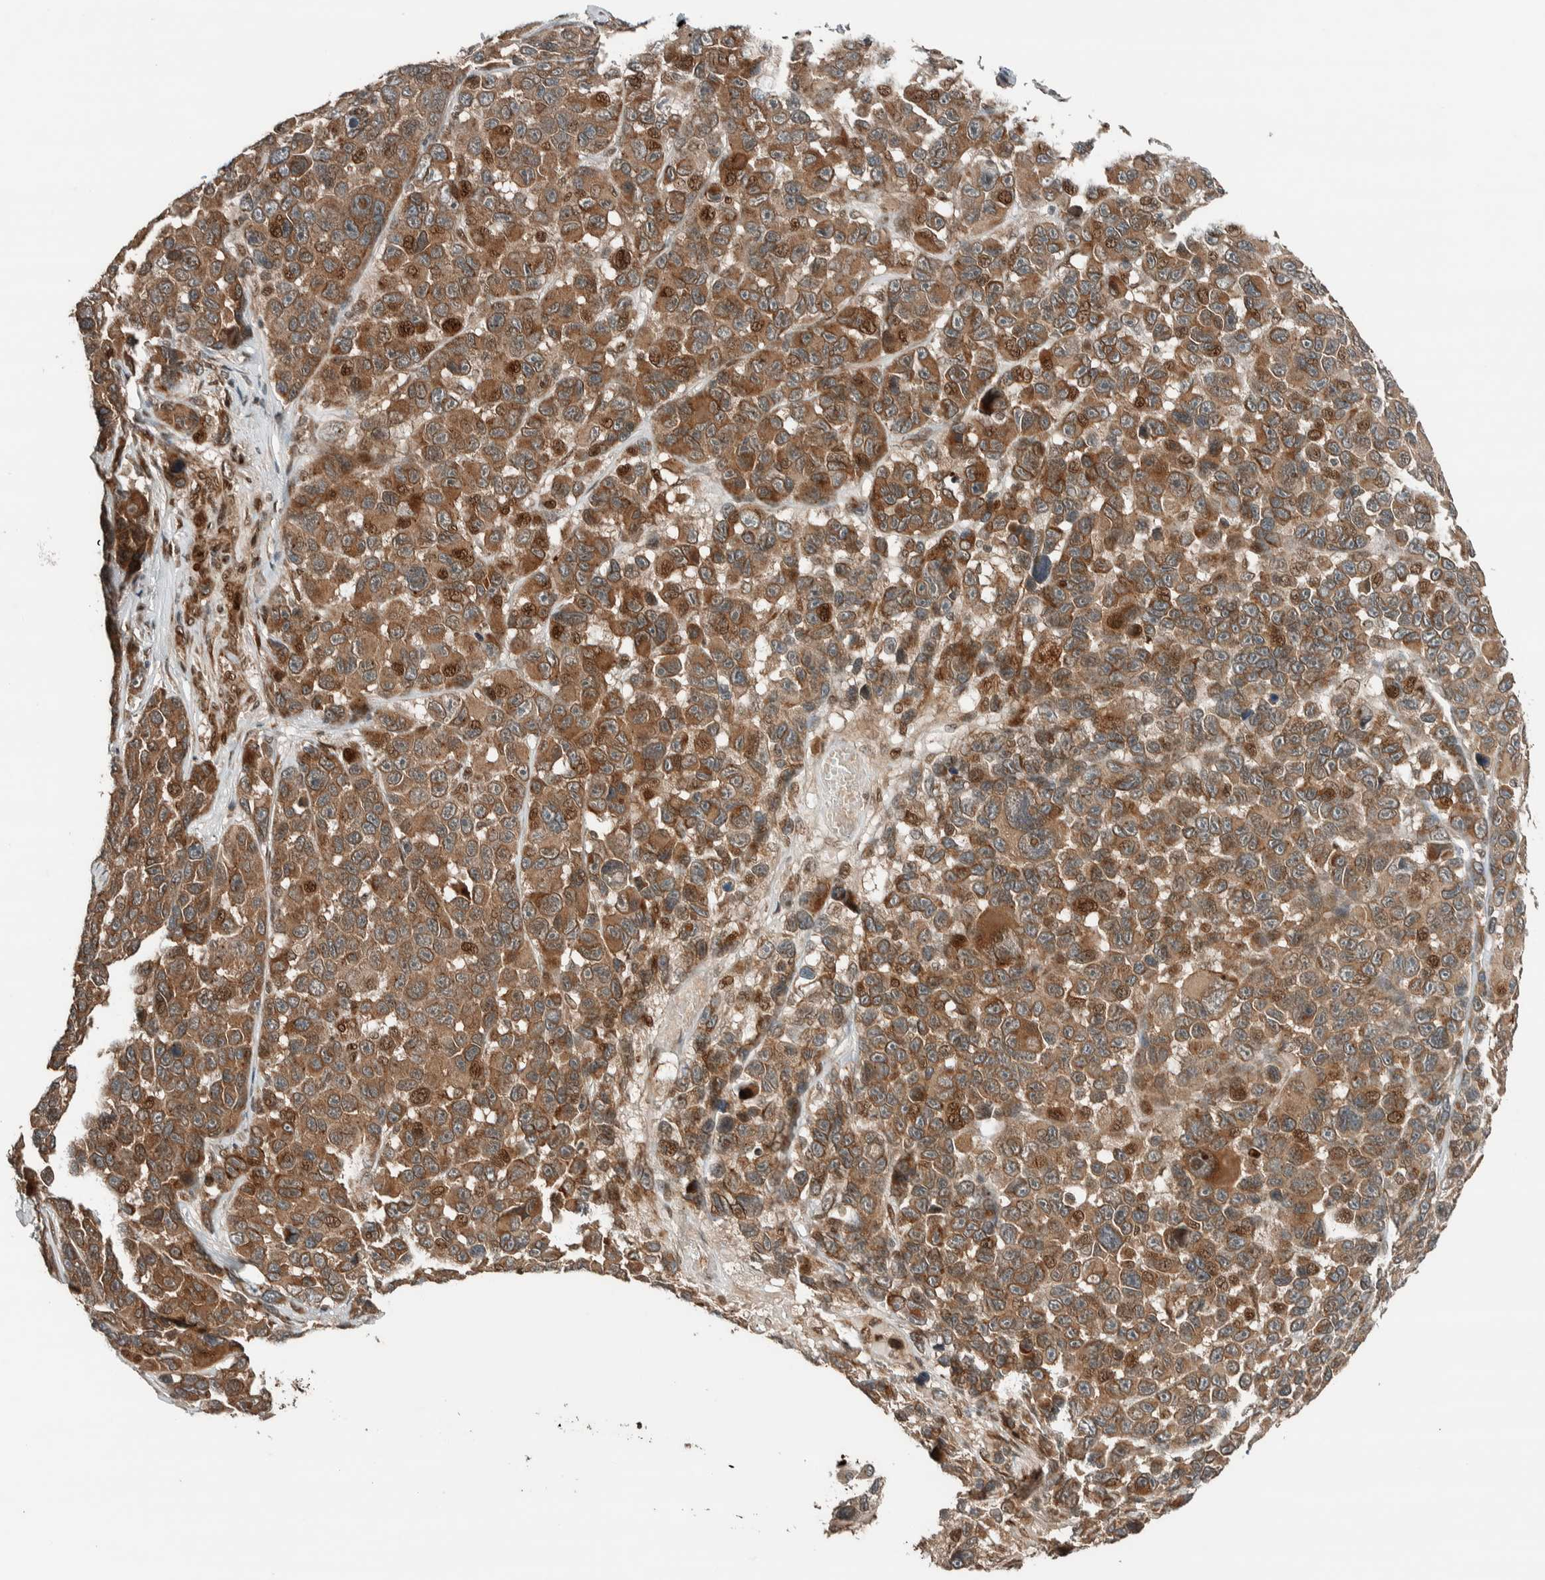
{"staining": {"intensity": "moderate", "quantity": ">75%", "location": "cytoplasmic/membranous,nuclear"}, "tissue": "melanoma", "cell_type": "Tumor cells", "image_type": "cancer", "snomed": [{"axis": "morphology", "description": "Malignant melanoma, NOS"}, {"axis": "topography", "description": "Skin"}], "caption": "The immunohistochemical stain labels moderate cytoplasmic/membranous and nuclear positivity in tumor cells of malignant melanoma tissue.", "gene": "STXBP4", "patient": {"sex": "male", "age": 53}}